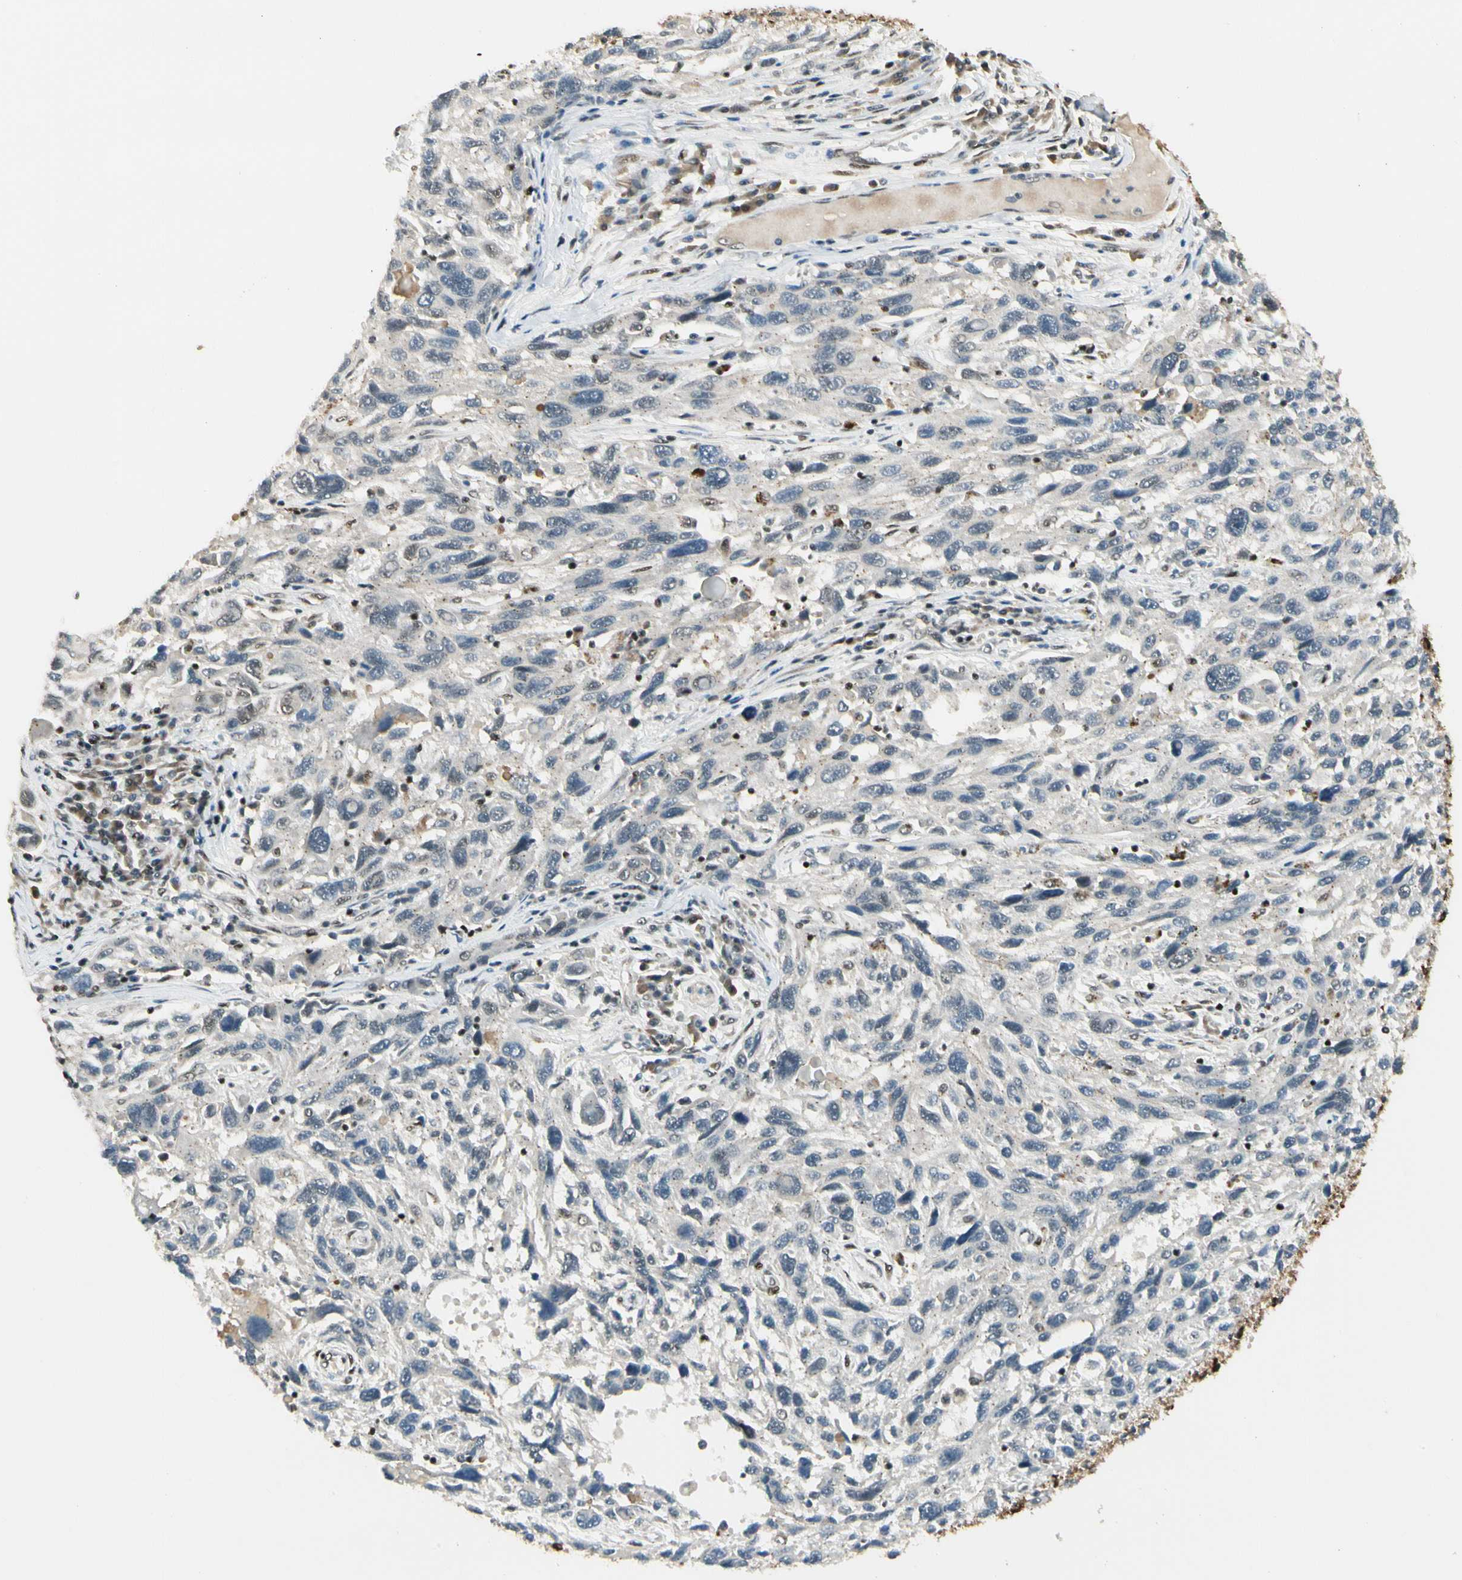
{"staining": {"intensity": "moderate", "quantity": "<25%", "location": "nuclear"}, "tissue": "melanoma", "cell_type": "Tumor cells", "image_type": "cancer", "snomed": [{"axis": "morphology", "description": "Malignant melanoma, NOS"}, {"axis": "topography", "description": "Skin"}], "caption": "Melanoma stained with DAB (3,3'-diaminobenzidine) immunohistochemistry displays low levels of moderate nuclear staining in about <25% of tumor cells.", "gene": "ATXN1", "patient": {"sex": "male", "age": 53}}